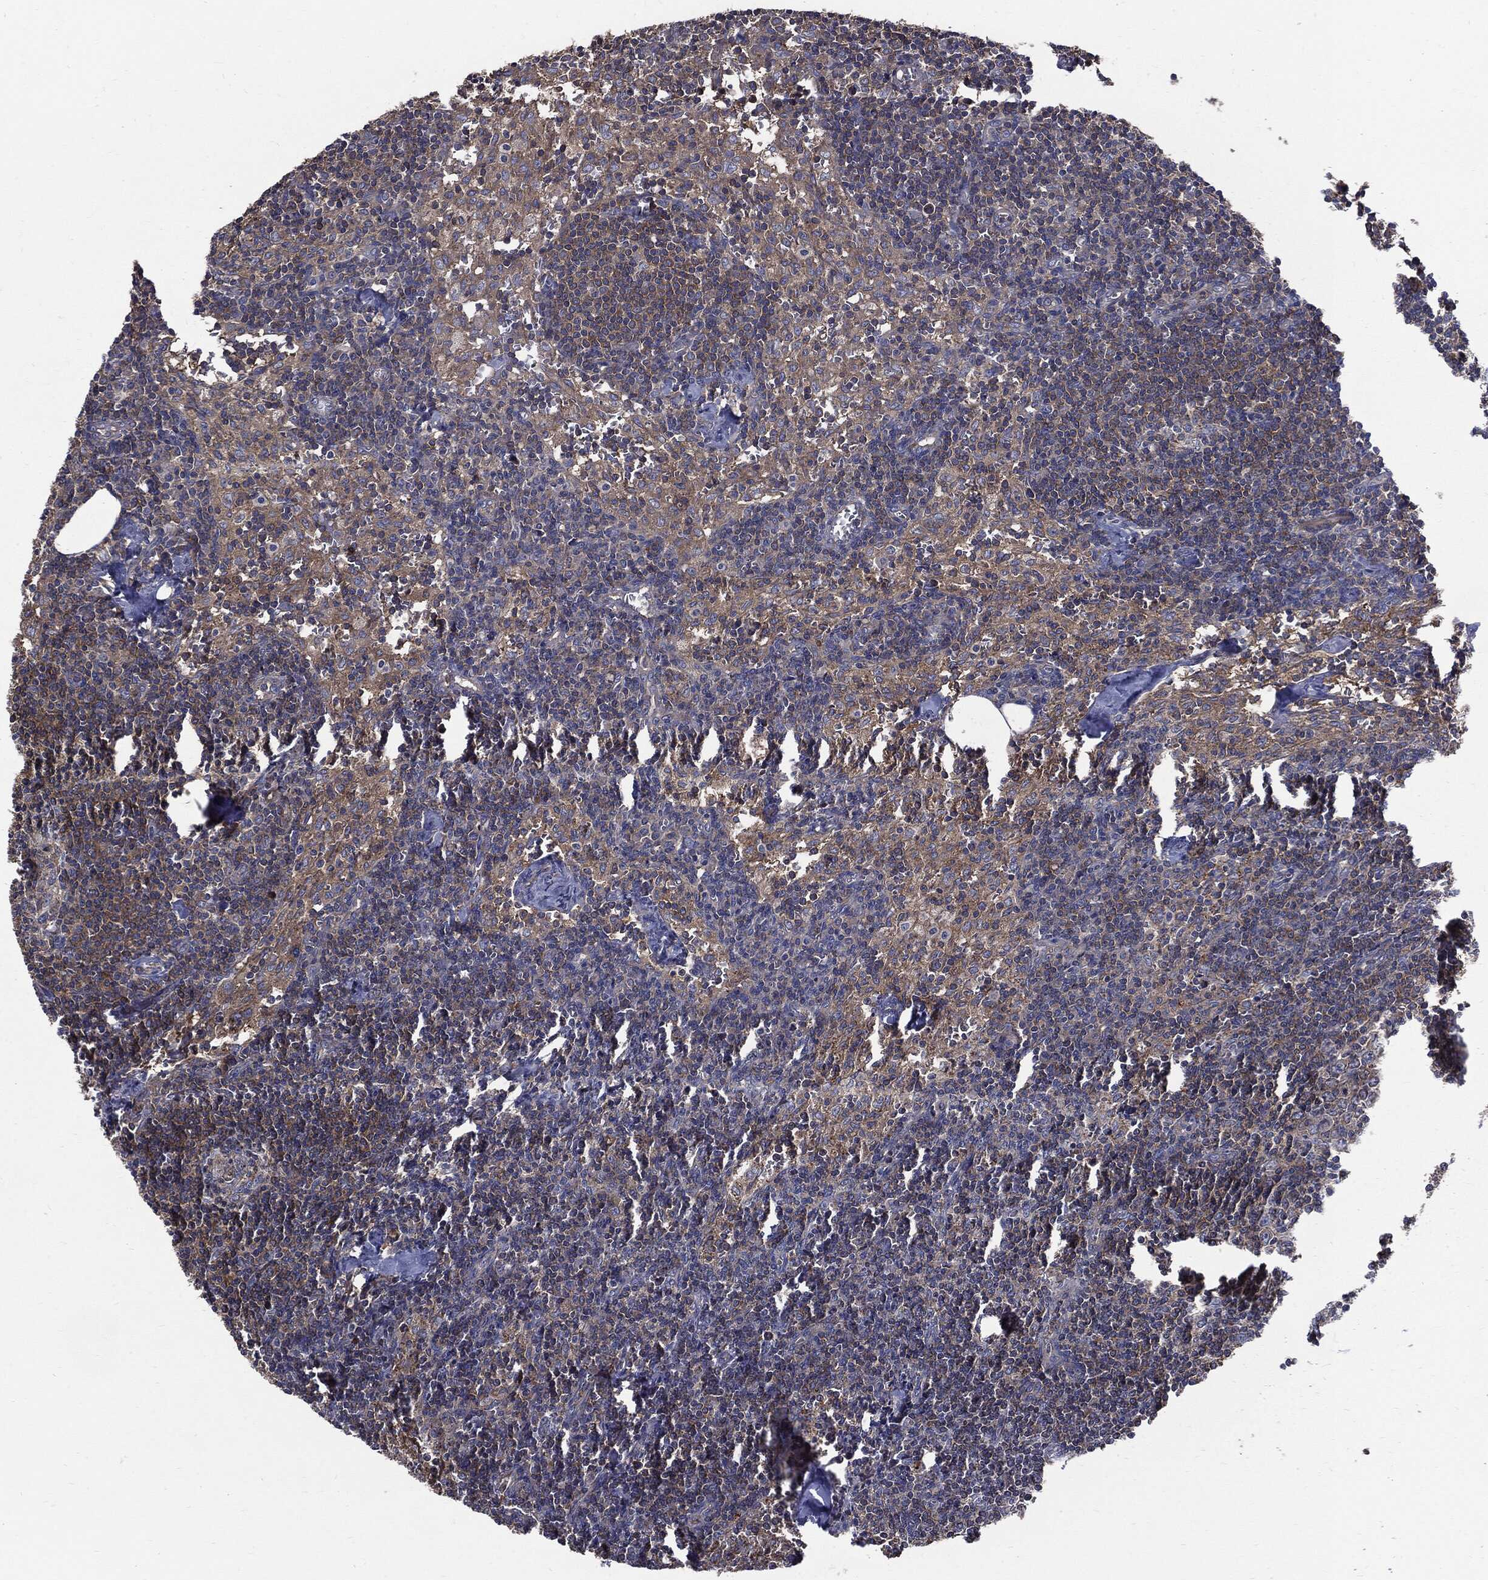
{"staining": {"intensity": "negative", "quantity": "none", "location": "none"}, "tissue": "lymph node", "cell_type": "Non-germinal center cells", "image_type": "normal", "snomed": [{"axis": "morphology", "description": "Normal tissue, NOS"}, {"axis": "topography", "description": "Lymph node"}], "caption": "Immunohistochemical staining of unremarkable lymph node demonstrates no significant expression in non-germinal center cells.", "gene": "PDCD6IP", "patient": {"sex": "female", "age": 52}}